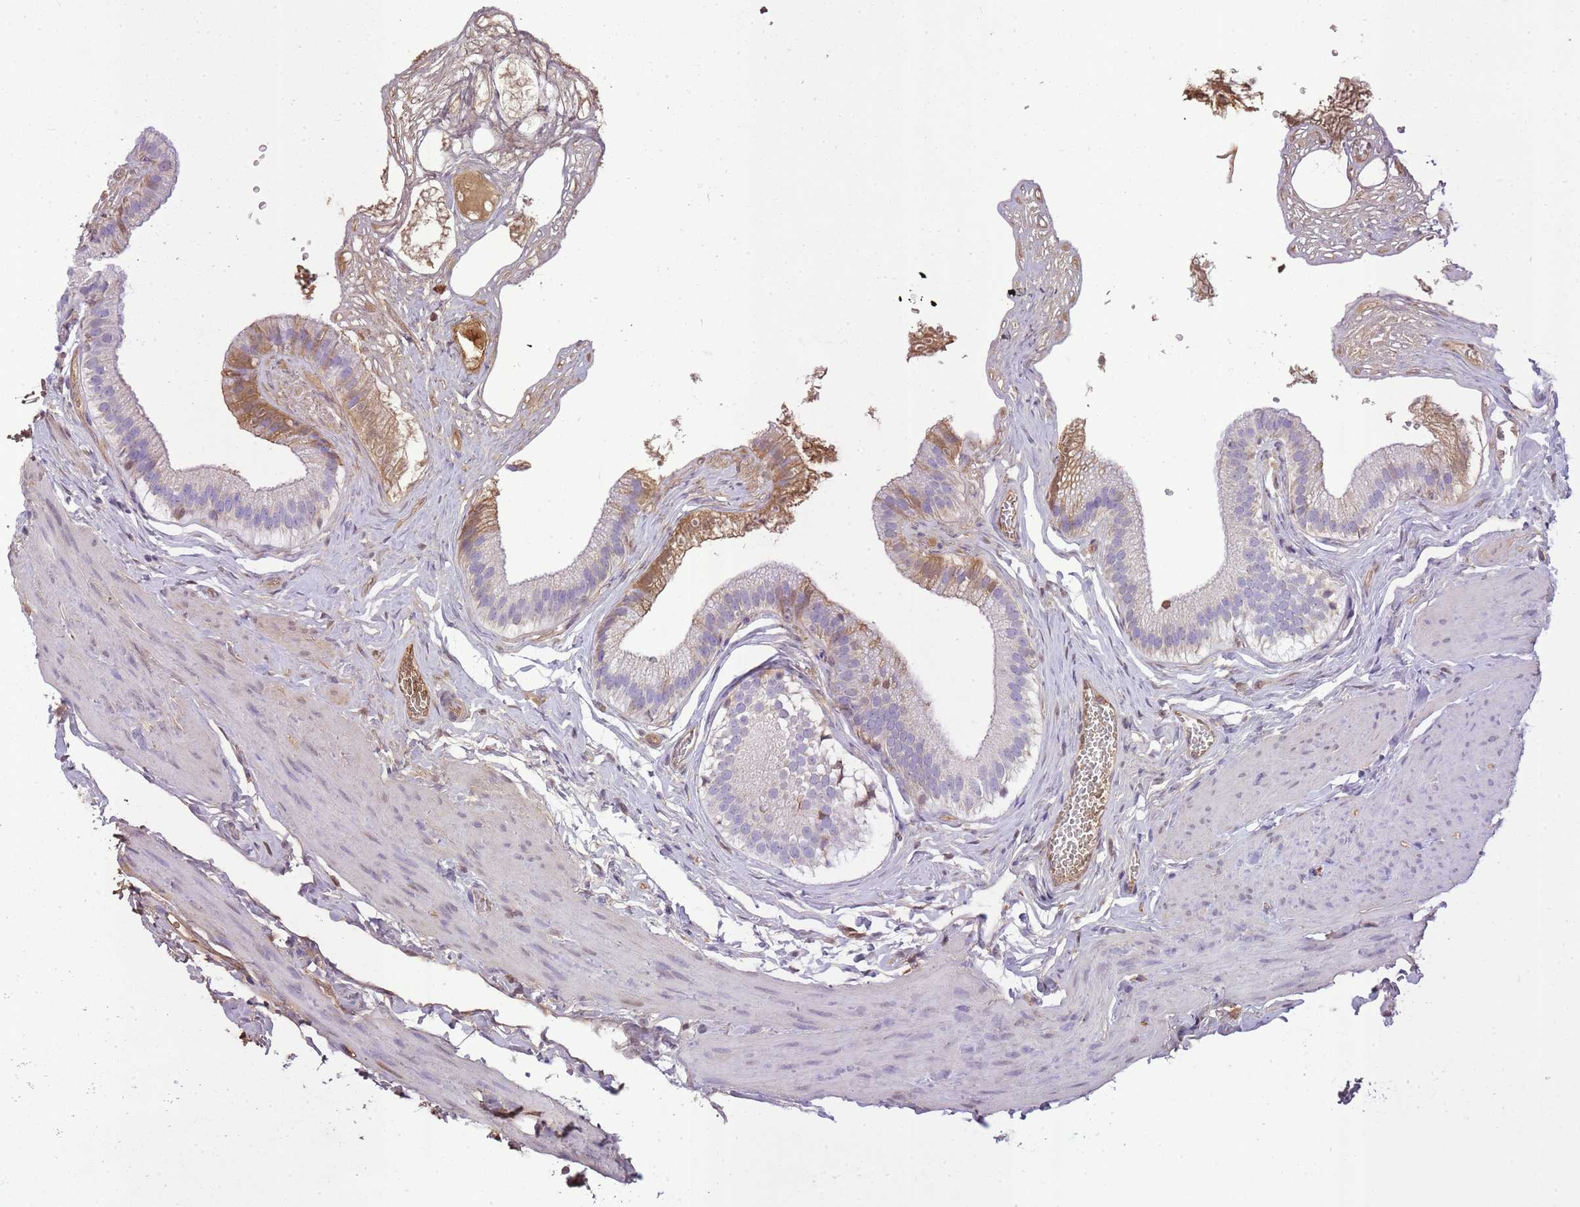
{"staining": {"intensity": "moderate", "quantity": "<25%", "location": "cytoplasmic/membranous"}, "tissue": "gallbladder", "cell_type": "Glandular cells", "image_type": "normal", "snomed": [{"axis": "morphology", "description": "Normal tissue, NOS"}, {"axis": "topography", "description": "Gallbladder"}], "caption": "Immunohistochemistry histopathology image of unremarkable gallbladder: gallbladder stained using IHC demonstrates low levels of moderate protein expression localized specifically in the cytoplasmic/membranous of glandular cells, appearing as a cytoplasmic/membranous brown color.", "gene": "IGKV1", "patient": {"sex": "female", "age": 54}}